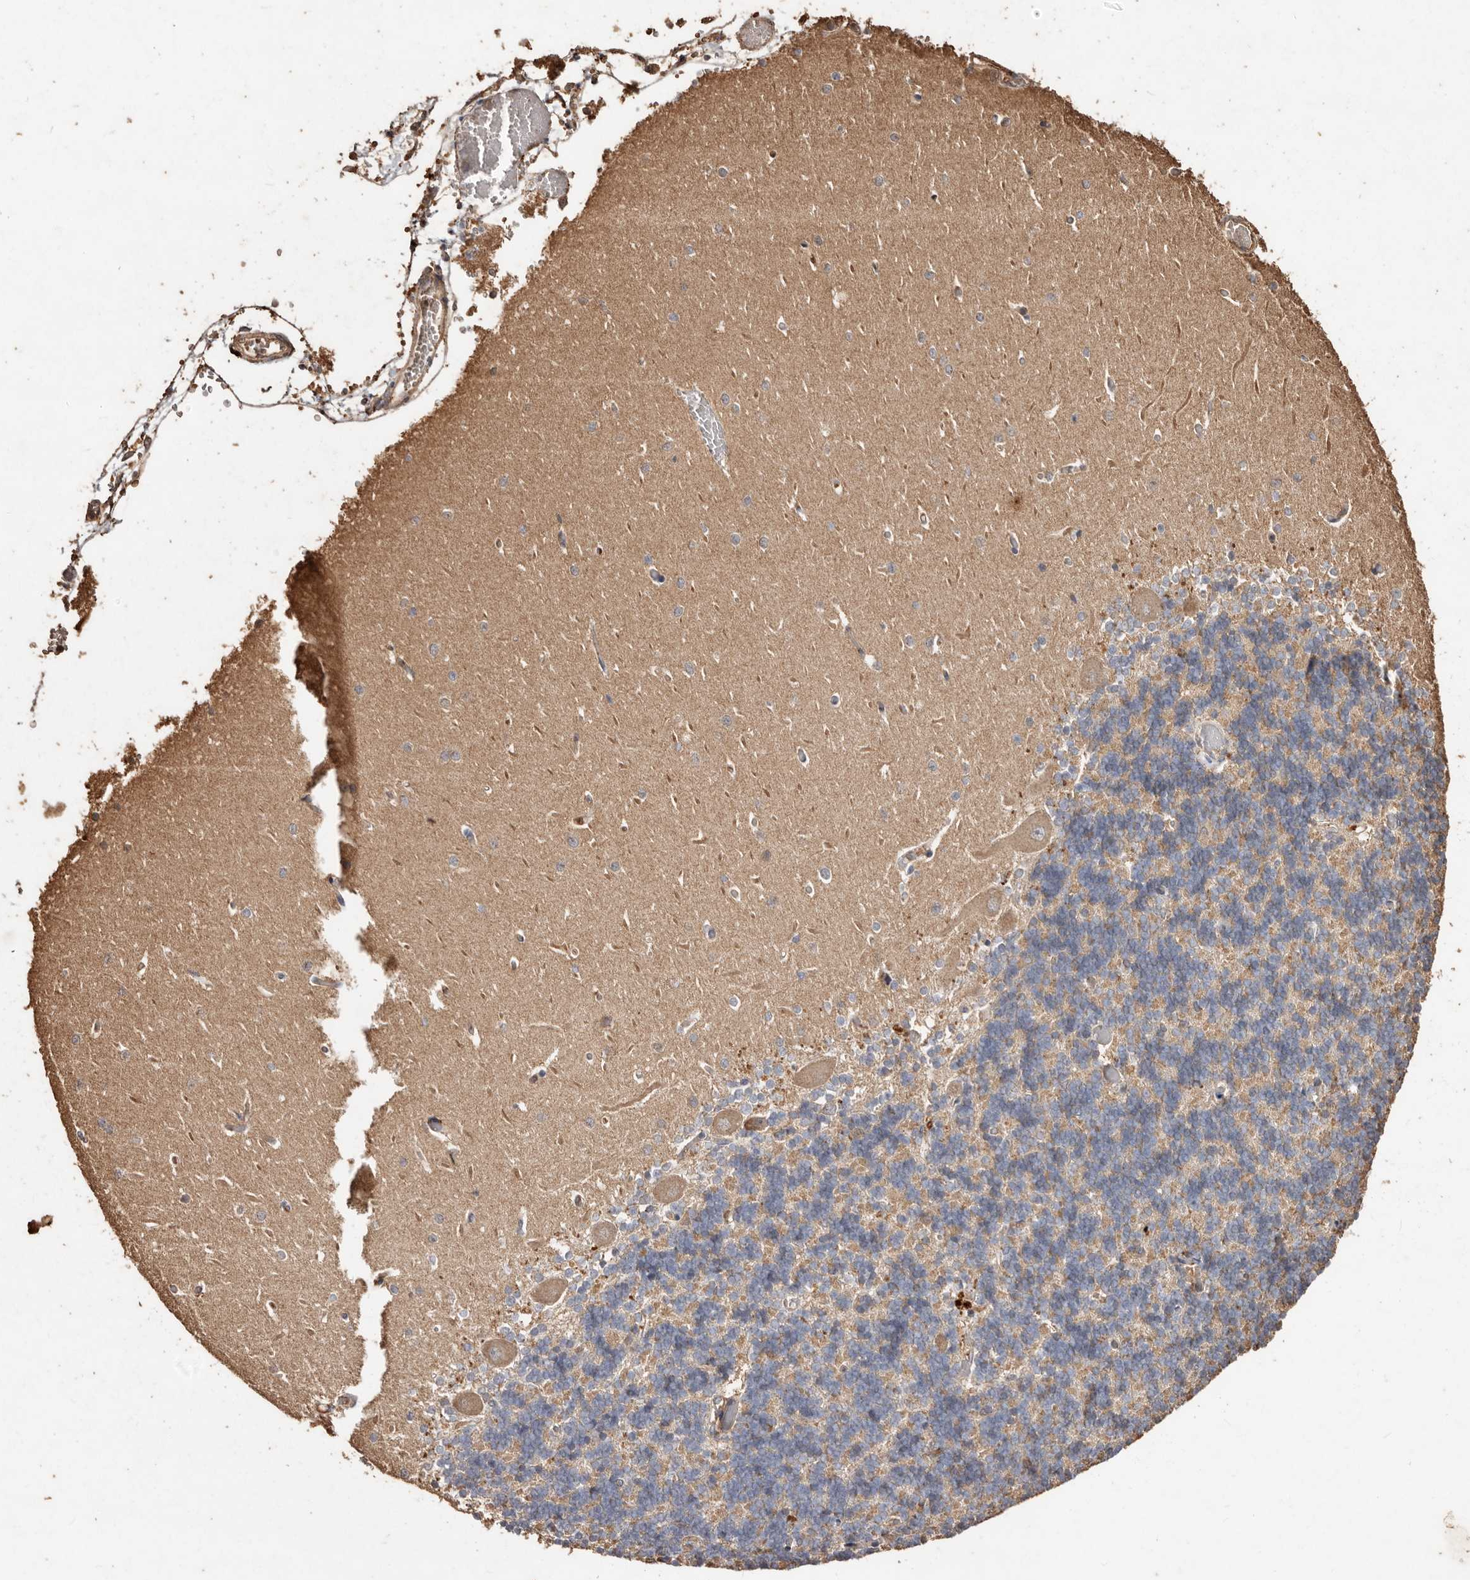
{"staining": {"intensity": "moderate", "quantity": "25%-75%", "location": "cytoplasmic/membranous"}, "tissue": "cerebellum", "cell_type": "Cells in granular layer", "image_type": "normal", "snomed": [{"axis": "morphology", "description": "Normal tissue, NOS"}, {"axis": "topography", "description": "Cerebellum"}], "caption": "Protein staining of benign cerebellum shows moderate cytoplasmic/membranous staining in approximately 25%-75% of cells in granular layer. The protein is shown in brown color, while the nuclei are stained blue.", "gene": "FARS2", "patient": {"sex": "male", "age": 37}}